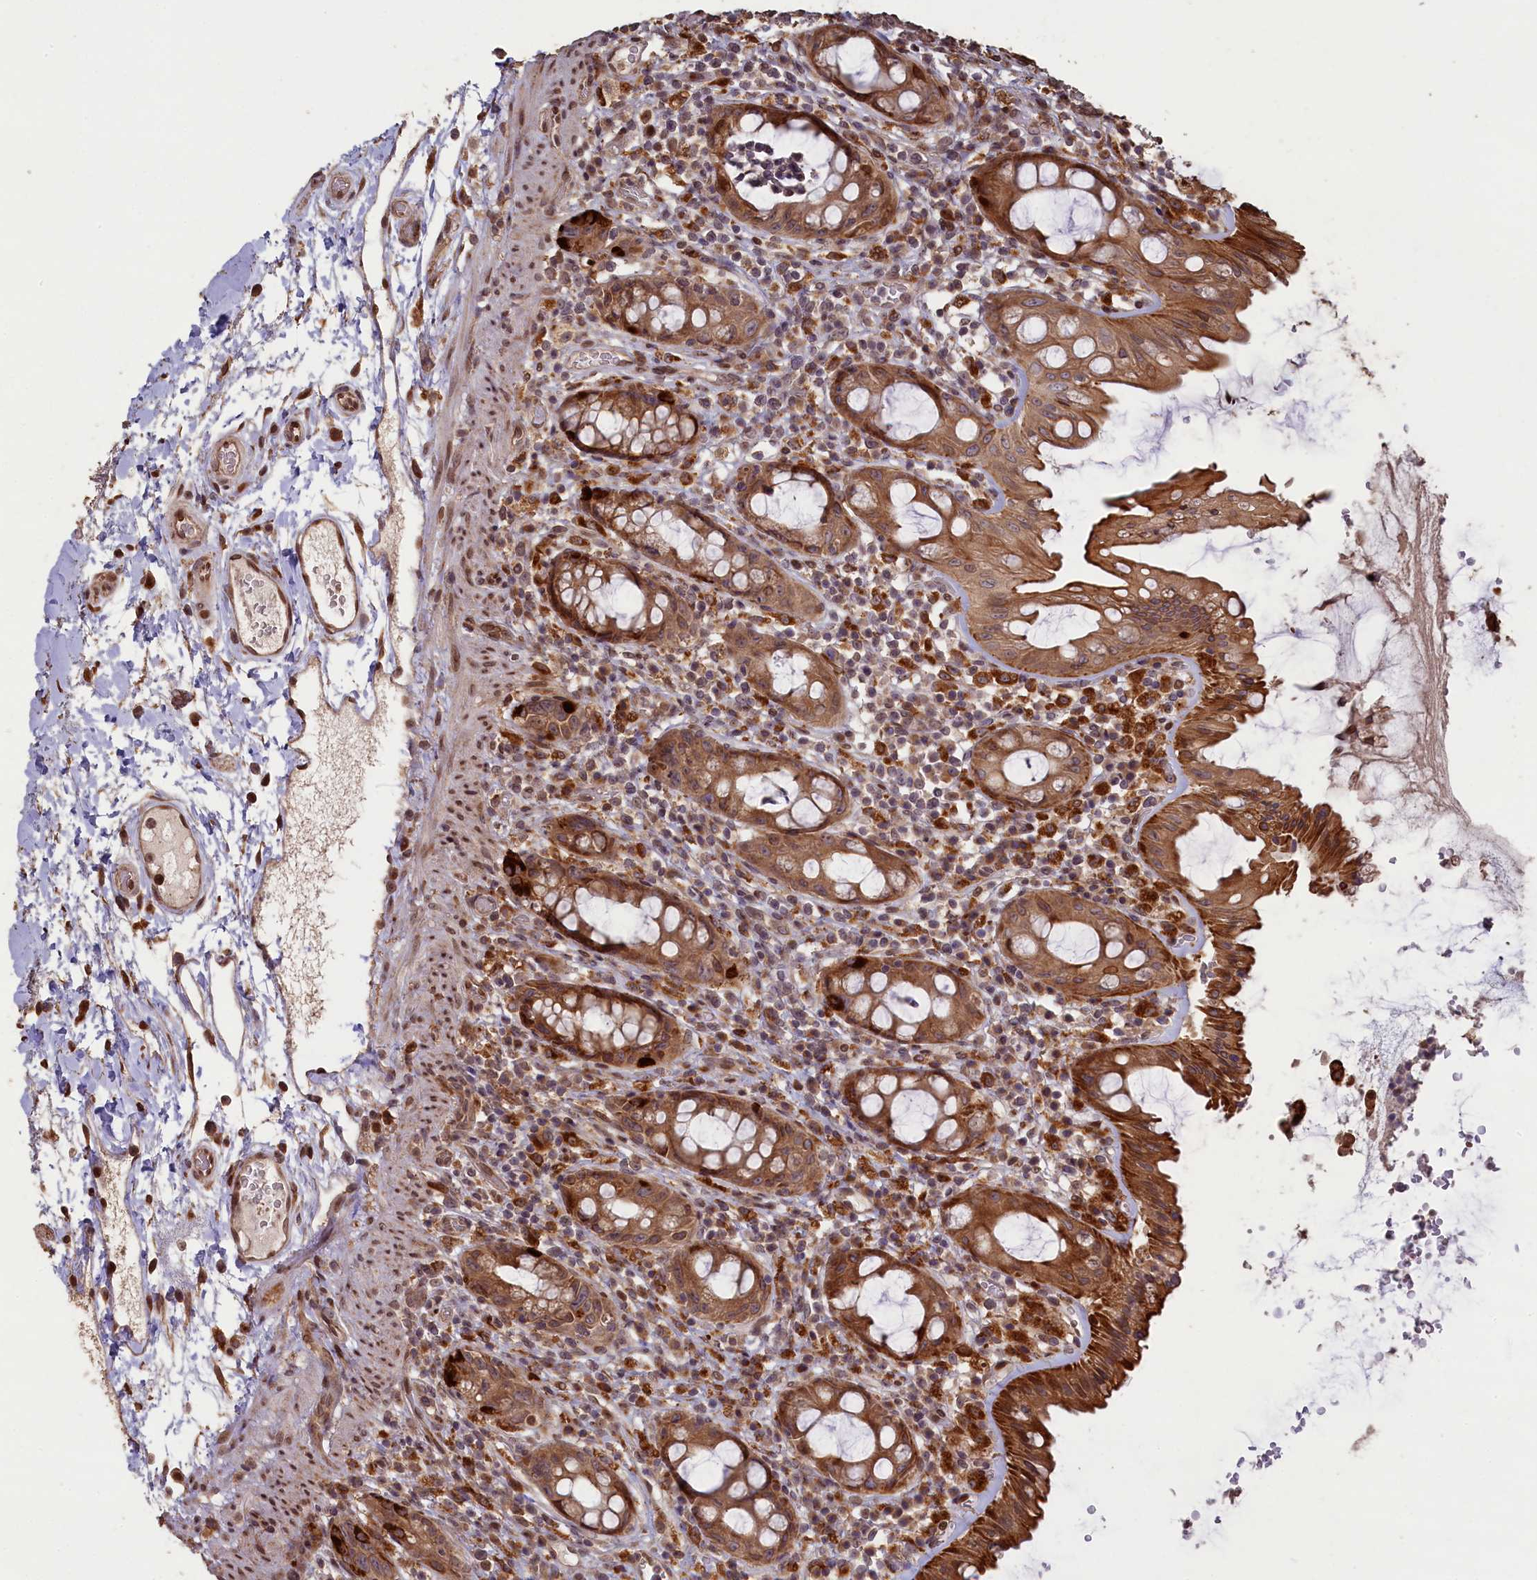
{"staining": {"intensity": "moderate", "quantity": ">75%", "location": "cytoplasmic/membranous"}, "tissue": "rectum", "cell_type": "Glandular cells", "image_type": "normal", "snomed": [{"axis": "morphology", "description": "Normal tissue, NOS"}, {"axis": "topography", "description": "Rectum"}], "caption": "Rectum stained with a brown dye reveals moderate cytoplasmic/membranous positive staining in about >75% of glandular cells.", "gene": "SLC38A7", "patient": {"sex": "female", "age": 57}}